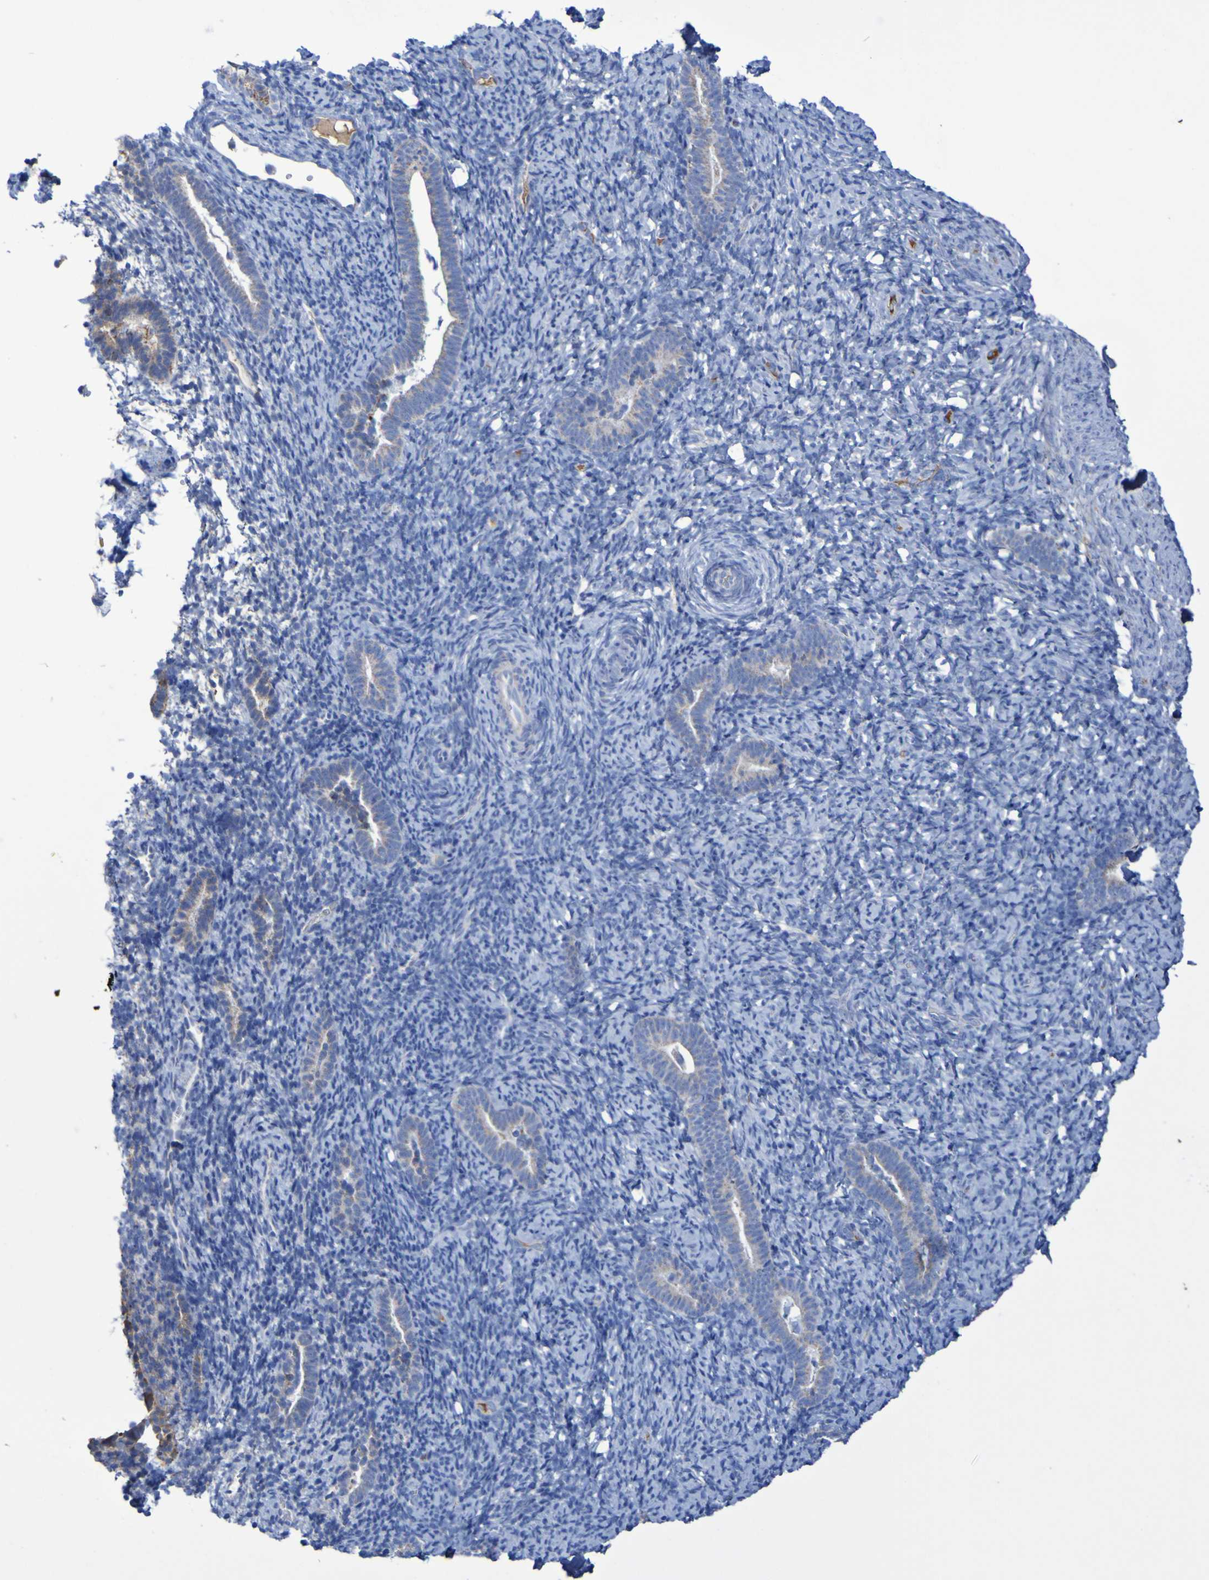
{"staining": {"intensity": "weak", "quantity": "<25%", "location": "cytoplasmic/membranous"}, "tissue": "endometrium", "cell_type": "Cells in endometrial stroma", "image_type": "normal", "snomed": [{"axis": "morphology", "description": "Normal tissue, NOS"}, {"axis": "topography", "description": "Endometrium"}], "caption": "DAB (3,3'-diaminobenzidine) immunohistochemical staining of benign endometrium shows no significant staining in cells in endometrial stroma.", "gene": "CNTN2", "patient": {"sex": "female", "age": 51}}